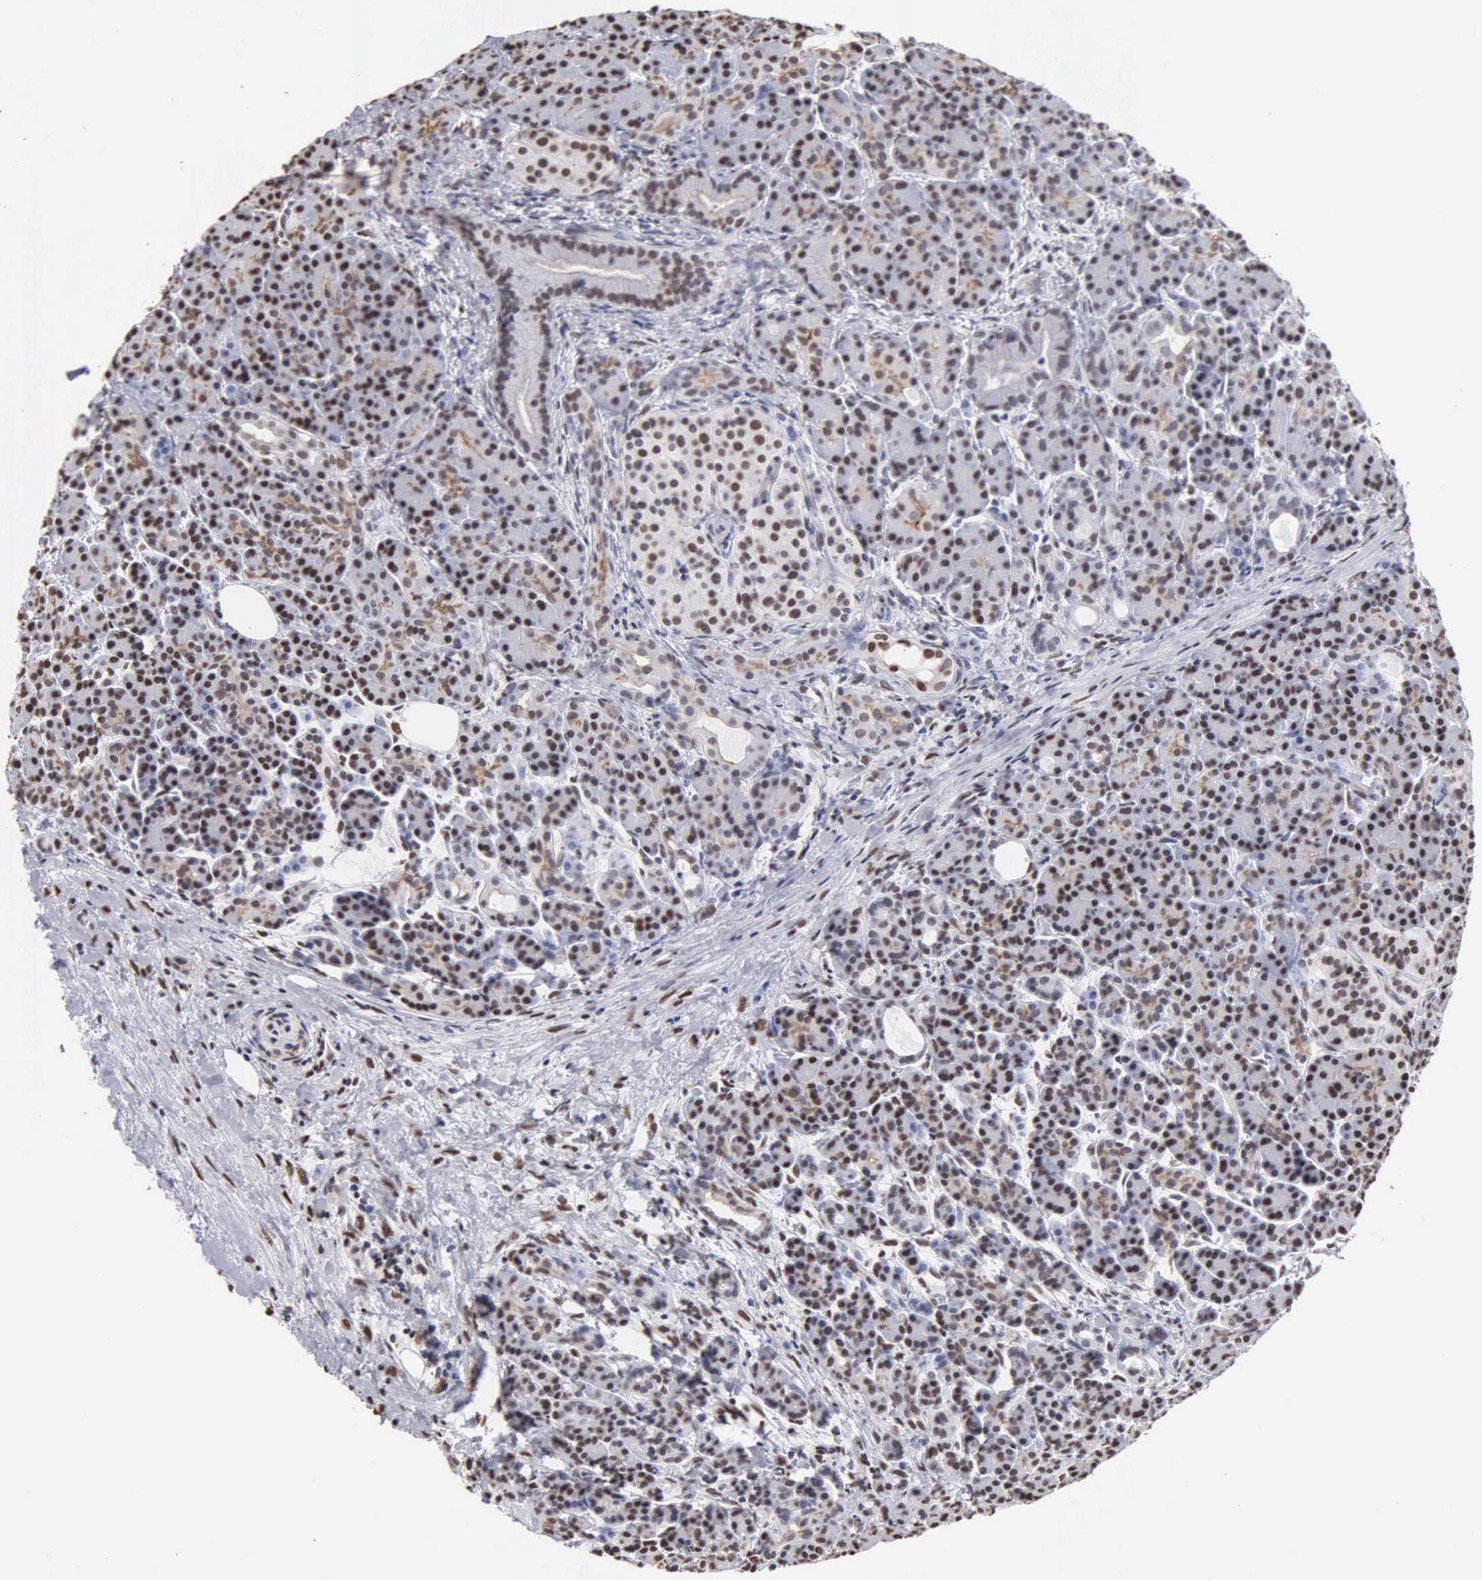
{"staining": {"intensity": "moderate", "quantity": "25%-75%", "location": "nuclear"}, "tissue": "pancreas", "cell_type": "Exocrine glandular cells", "image_type": "normal", "snomed": [{"axis": "morphology", "description": "Normal tissue, NOS"}, {"axis": "topography", "description": "Pancreas"}], "caption": "Exocrine glandular cells reveal moderate nuclear expression in approximately 25%-75% of cells in benign pancreas. The protein is stained brown, and the nuclei are stained in blue (DAB IHC with brightfield microscopy, high magnification).", "gene": "CCNG1", "patient": {"sex": "female", "age": 77}}